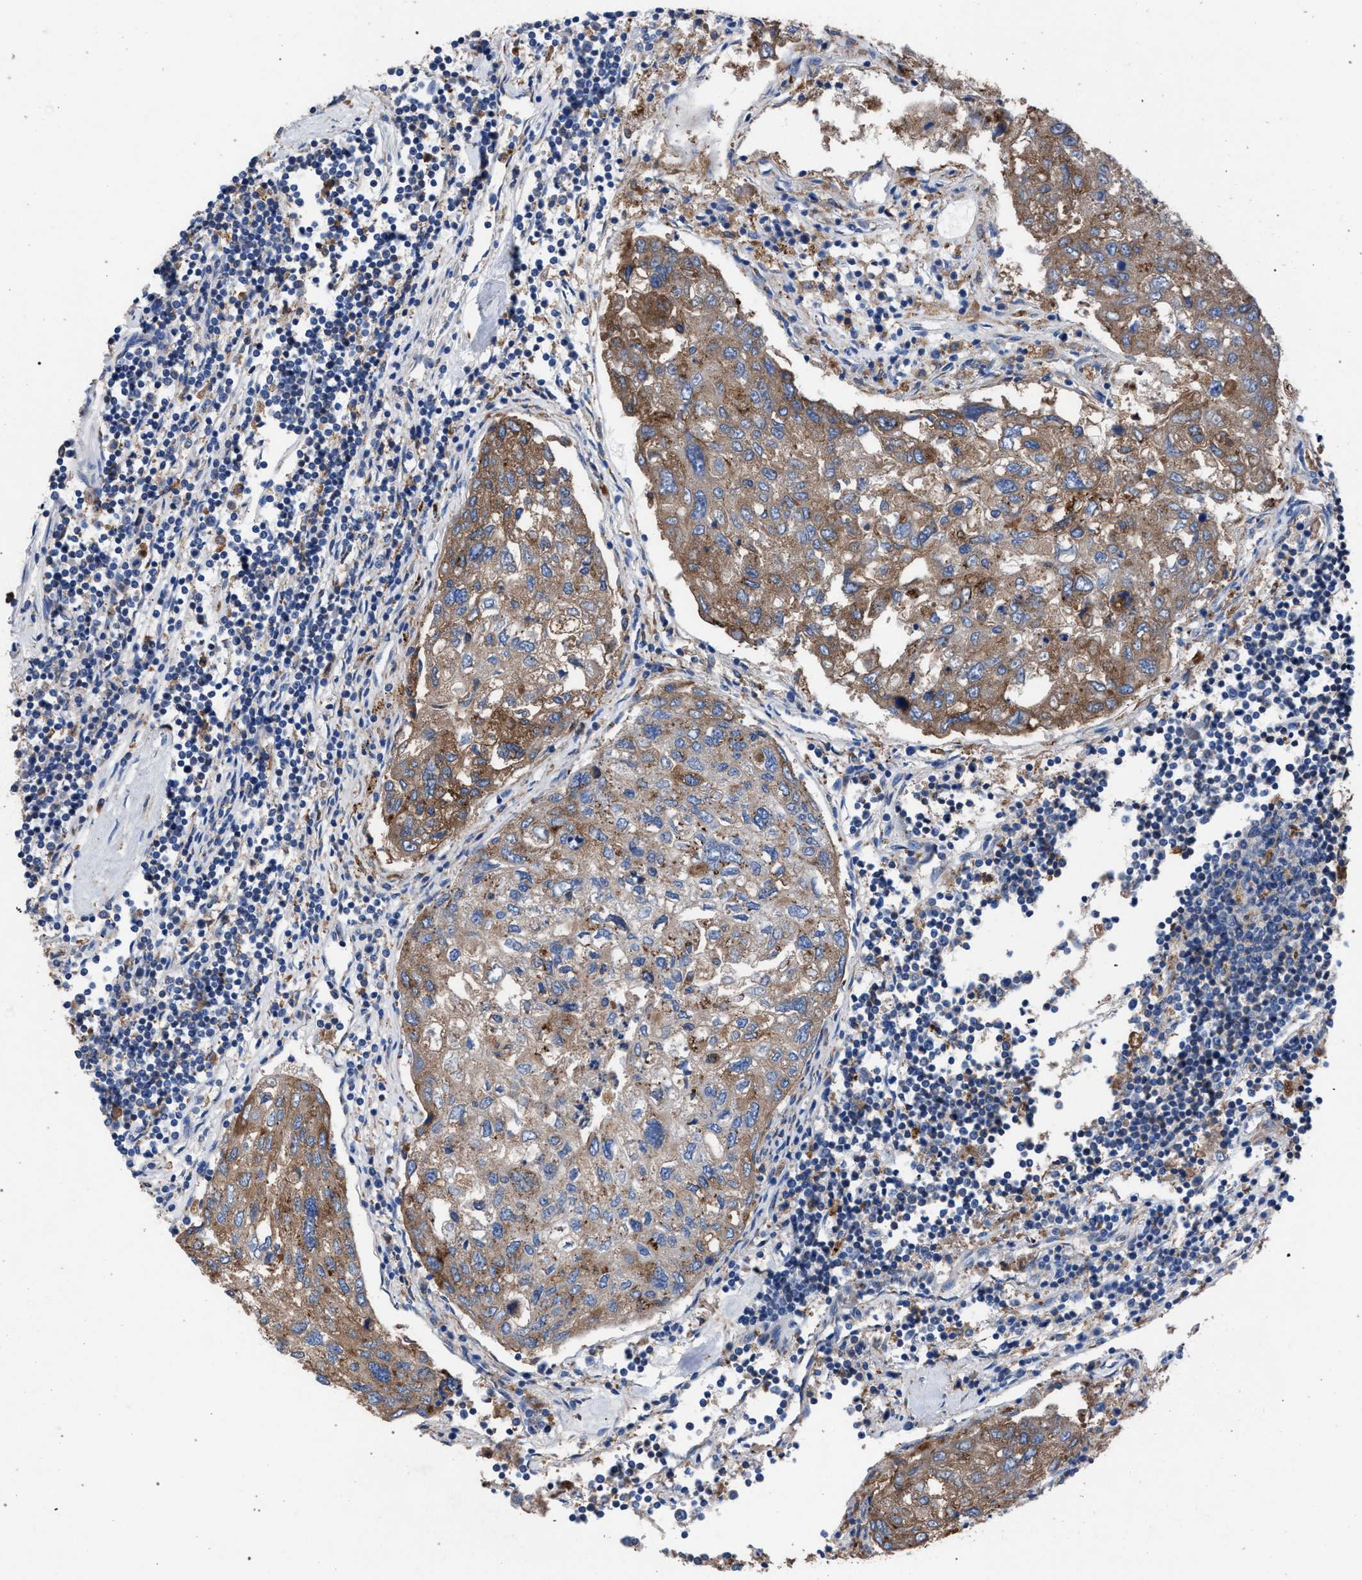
{"staining": {"intensity": "moderate", "quantity": ">75%", "location": "cytoplasmic/membranous"}, "tissue": "urothelial cancer", "cell_type": "Tumor cells", "image_type": "cancer", "snomed": [{"axis": "morphology", "description": "Urothelial carcinoma, High grade"}, {"axis": "topography", "description": "Lymph node"}, {"axis": "topography", "description": "Urinary bladder"}], "caption": "Tumor cells reveal medium levels of moderate cytoplasmic/membranous staining in approximately >75% of cells in human high-grade urothelial carcinoma.", "gene": "ATP6V0A1", "patient": {"sex": "male", "age": 51}}